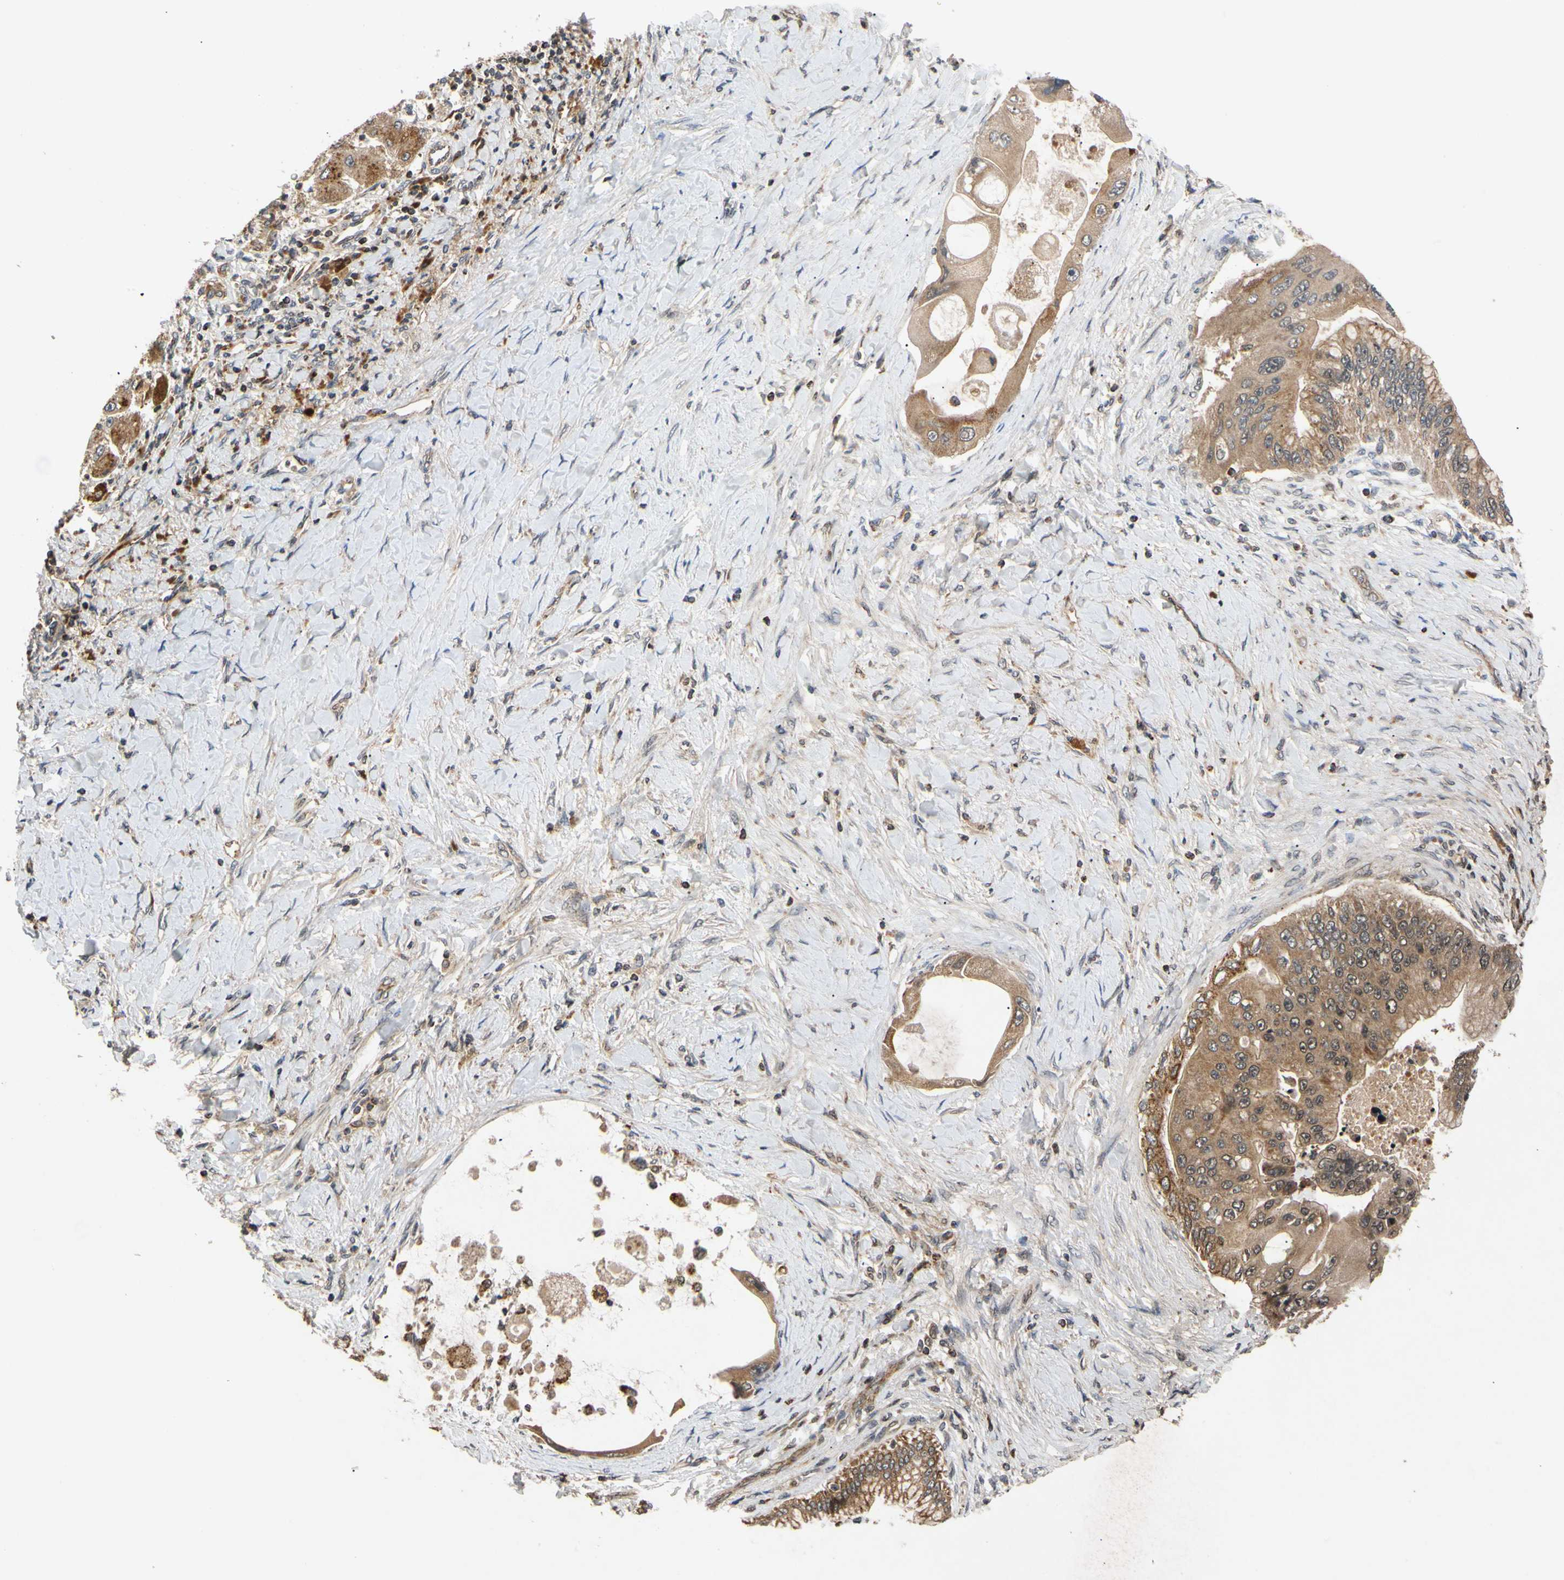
{"staining": {"intensity": "strong", "quantity": ">75%", "location": "cytoplasmic/membranous"}, "tissue": "liver cancer", "cell_type": "Tumor cells", "image_type": "cancer", "snomed": [{"axis": "morphology", "description": "Normal tissue, NOS"}, {"axis": "morphology", "description": "Cholangiocarcinoma"}, {"axis": "topography", "description": "Liver"}, {"axis": "topography", "description": "Peripheral nerve tissue"}], "caption": "Protein staining by immunohistochemistry demonstrates strong cytoplasmic/membranous positivity in approximately >75% of tumor cells in liver cancer.", "gene": "MRPS22", "patient": {"sex": "male", "age": 50}}